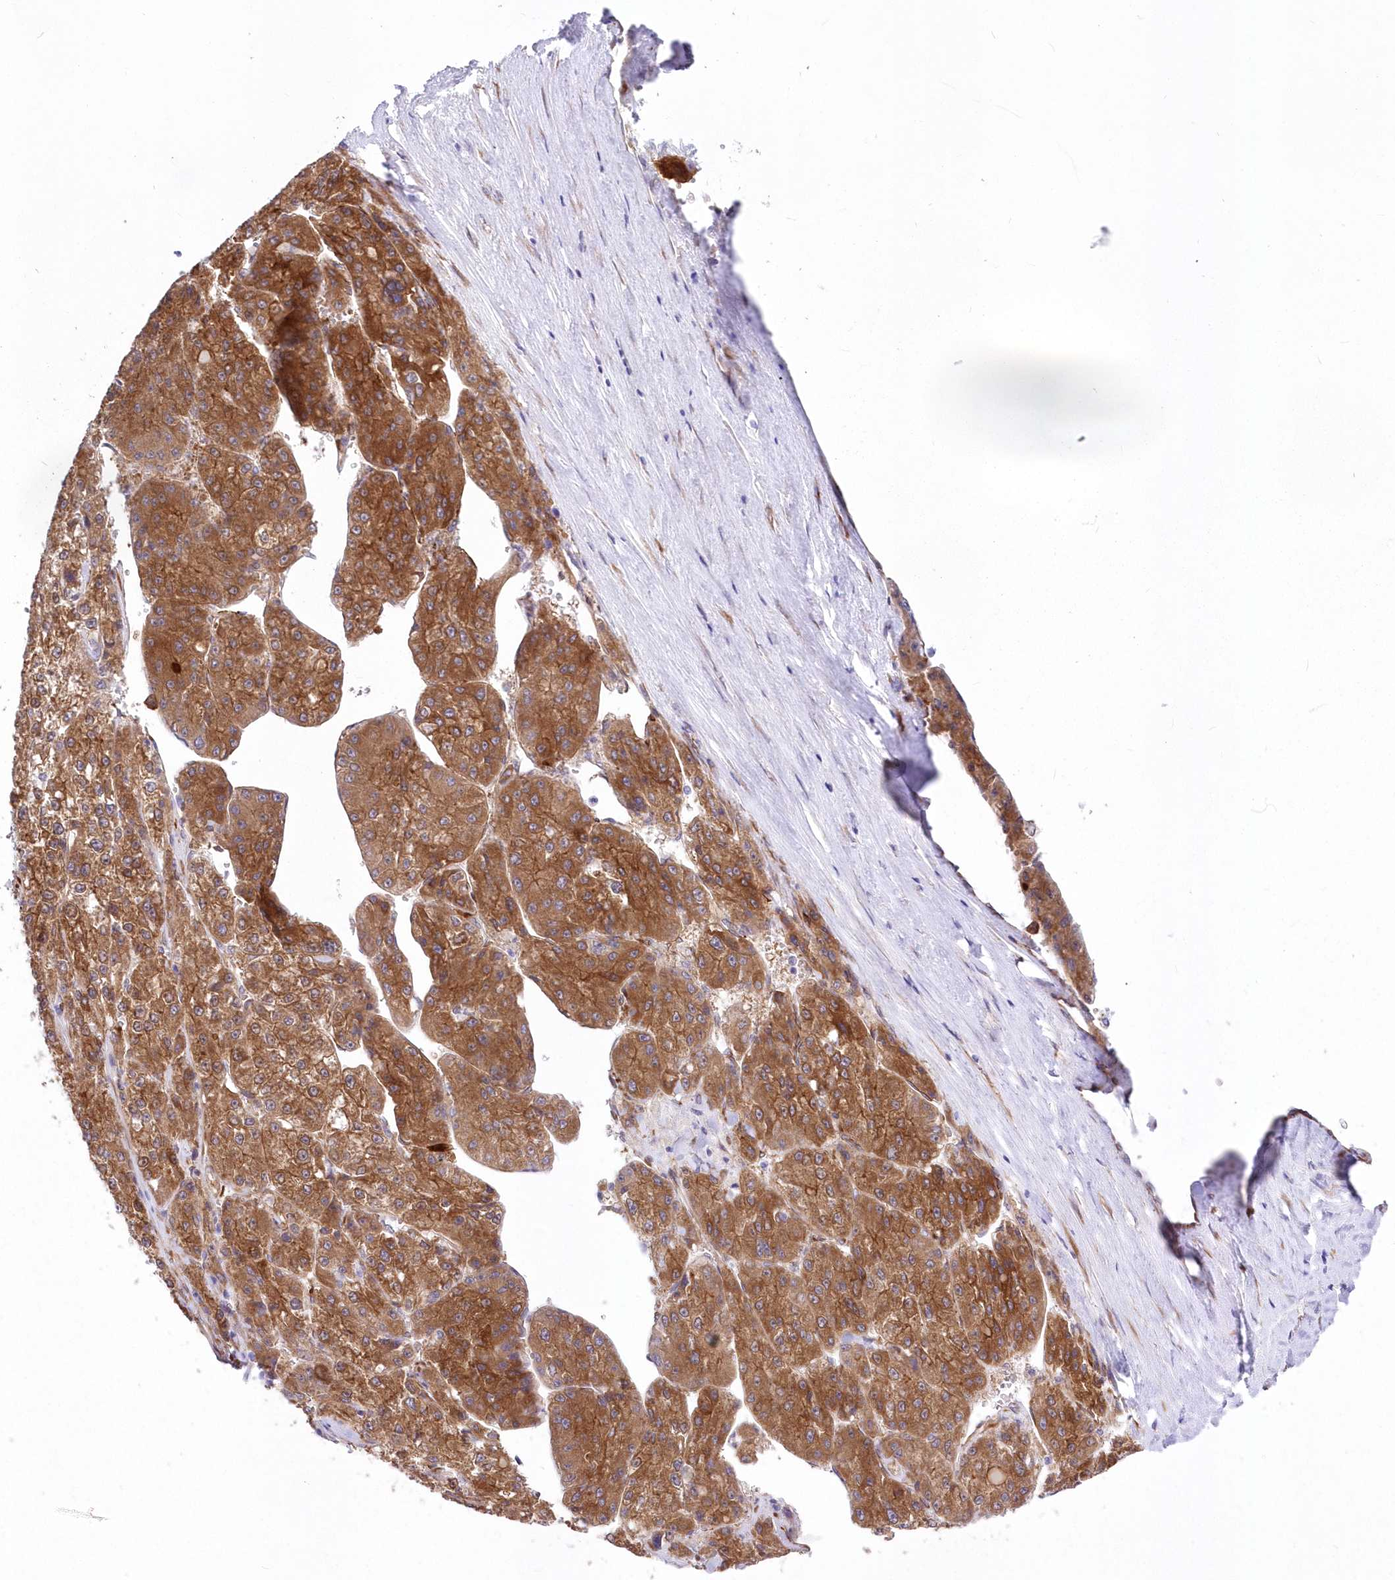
{"staining": {"intensity": "moderate", "quantity": ">75%", "location": "cytoplasmic/membranous"}, "tissue": "liver cancer", "cell_type": "Tumor cells", "image_type": "cancer", "snomed": [{"axis": "morphology", "description": "Carcinoma, Hepatocellular, NOS"}, {"axis": "topography", "description": "Liver"}], "caption": "An immunohistochemistry (IHC) photomicrograph of neoplastic tissue is shown. Protein staining in brown highlights moderate cytoplasmic/membranous positivity in liver hepatocellular carcinoma within tumor cells.", "gene": "YTHDC2", "patient": {"sex": "female", "age": 73}}